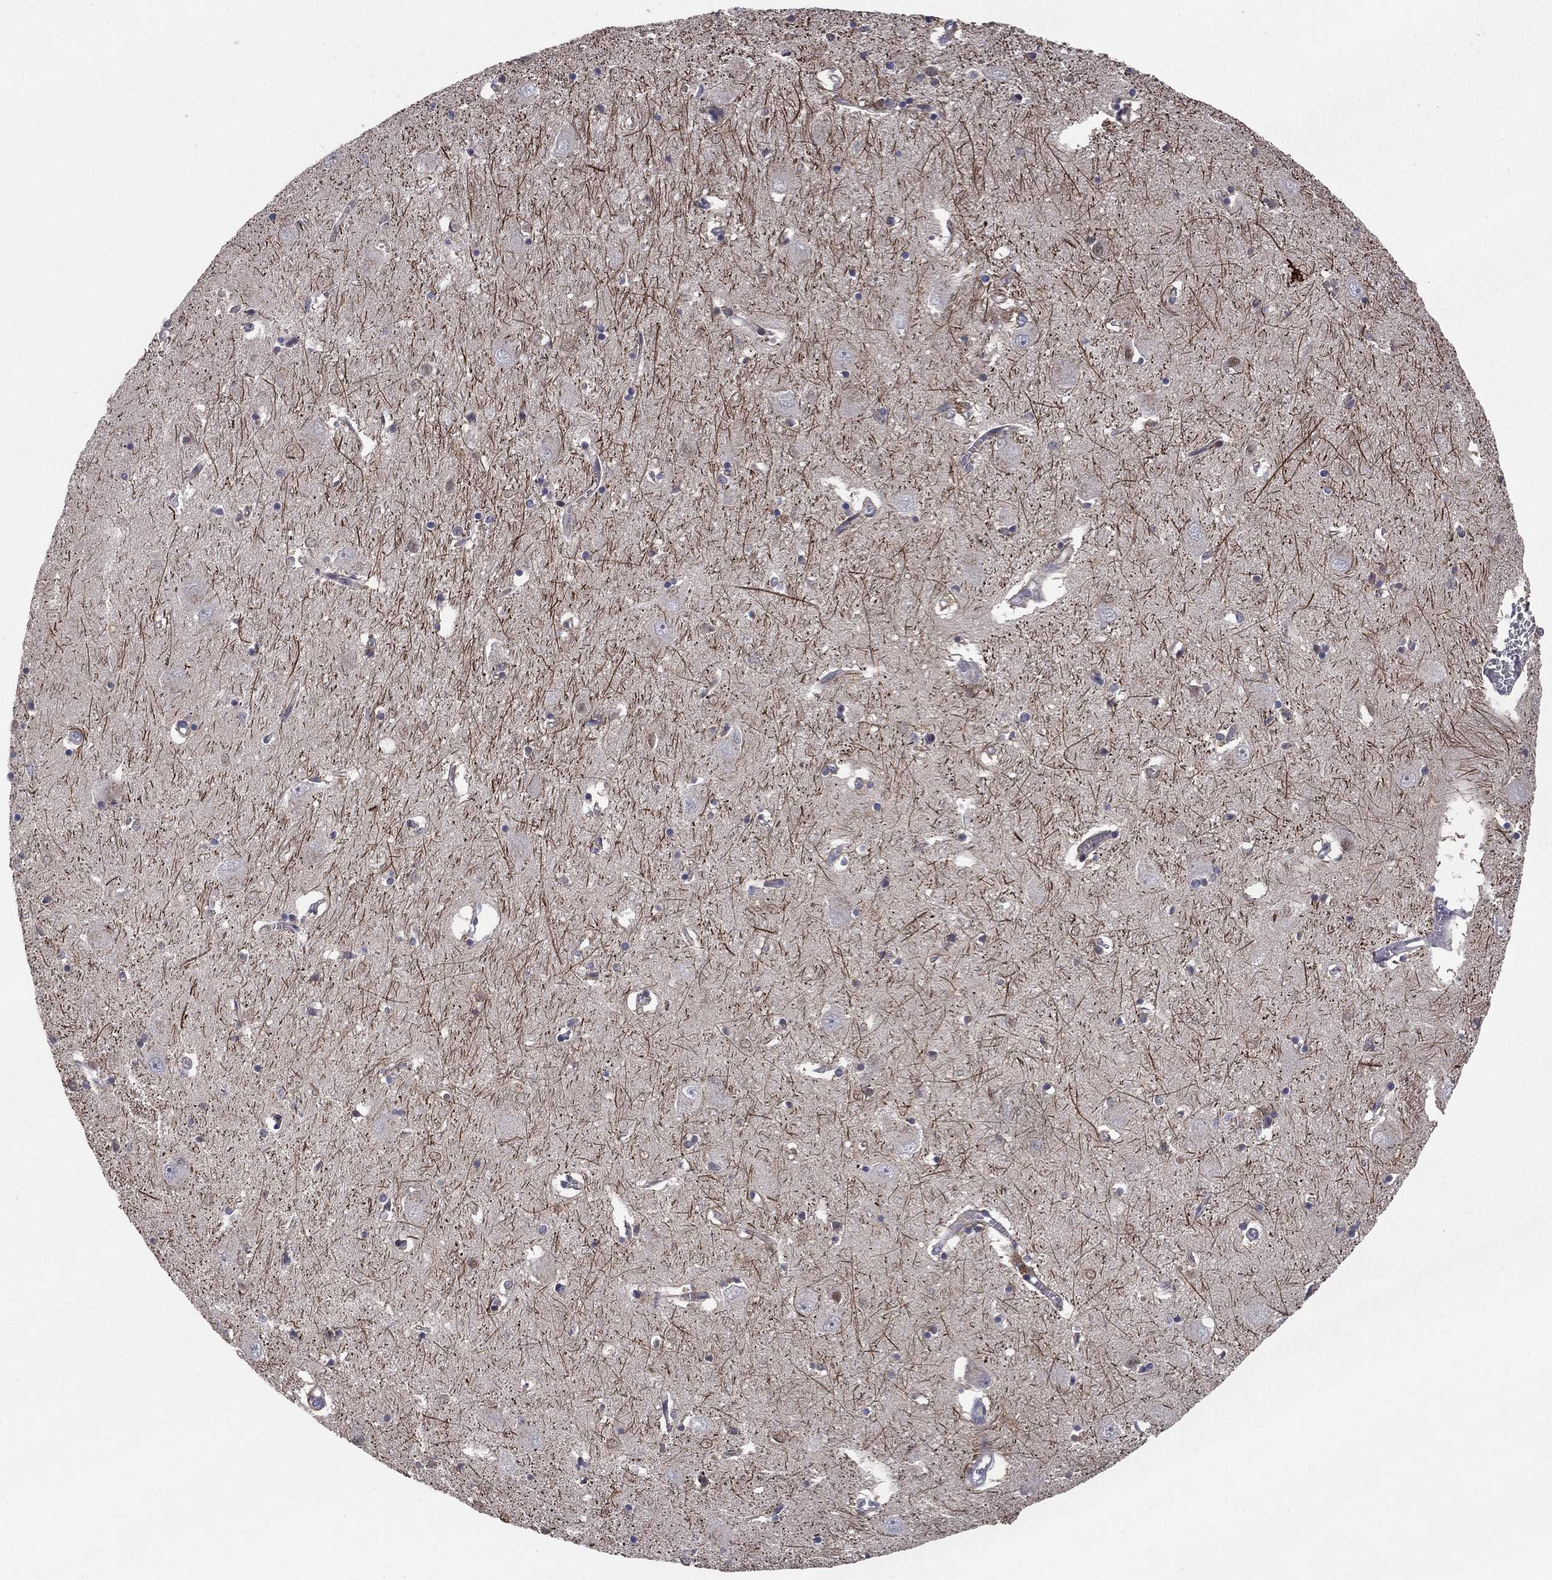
{"staining": {"intensity": "strong", "quantity": "<25%", "location": "nuclear"}, "tissue": "caudate", "cell_type": "Glial cells", "image_type": "normal", "snomed": [{"axis": "morphology", "description": "Normal tissue, NOS"}, {"axis": "topography", "description": "Lateral ventricle wall"}], "caption": "DAB (3,3'-diaminobenzidine) immunohistochemical staining of normal caudate demonstrates strong nuclear protein positivity in about <25% of glial cells.", "gene": "BCL11A", "patient": {"sex": "male", "age": 54}}